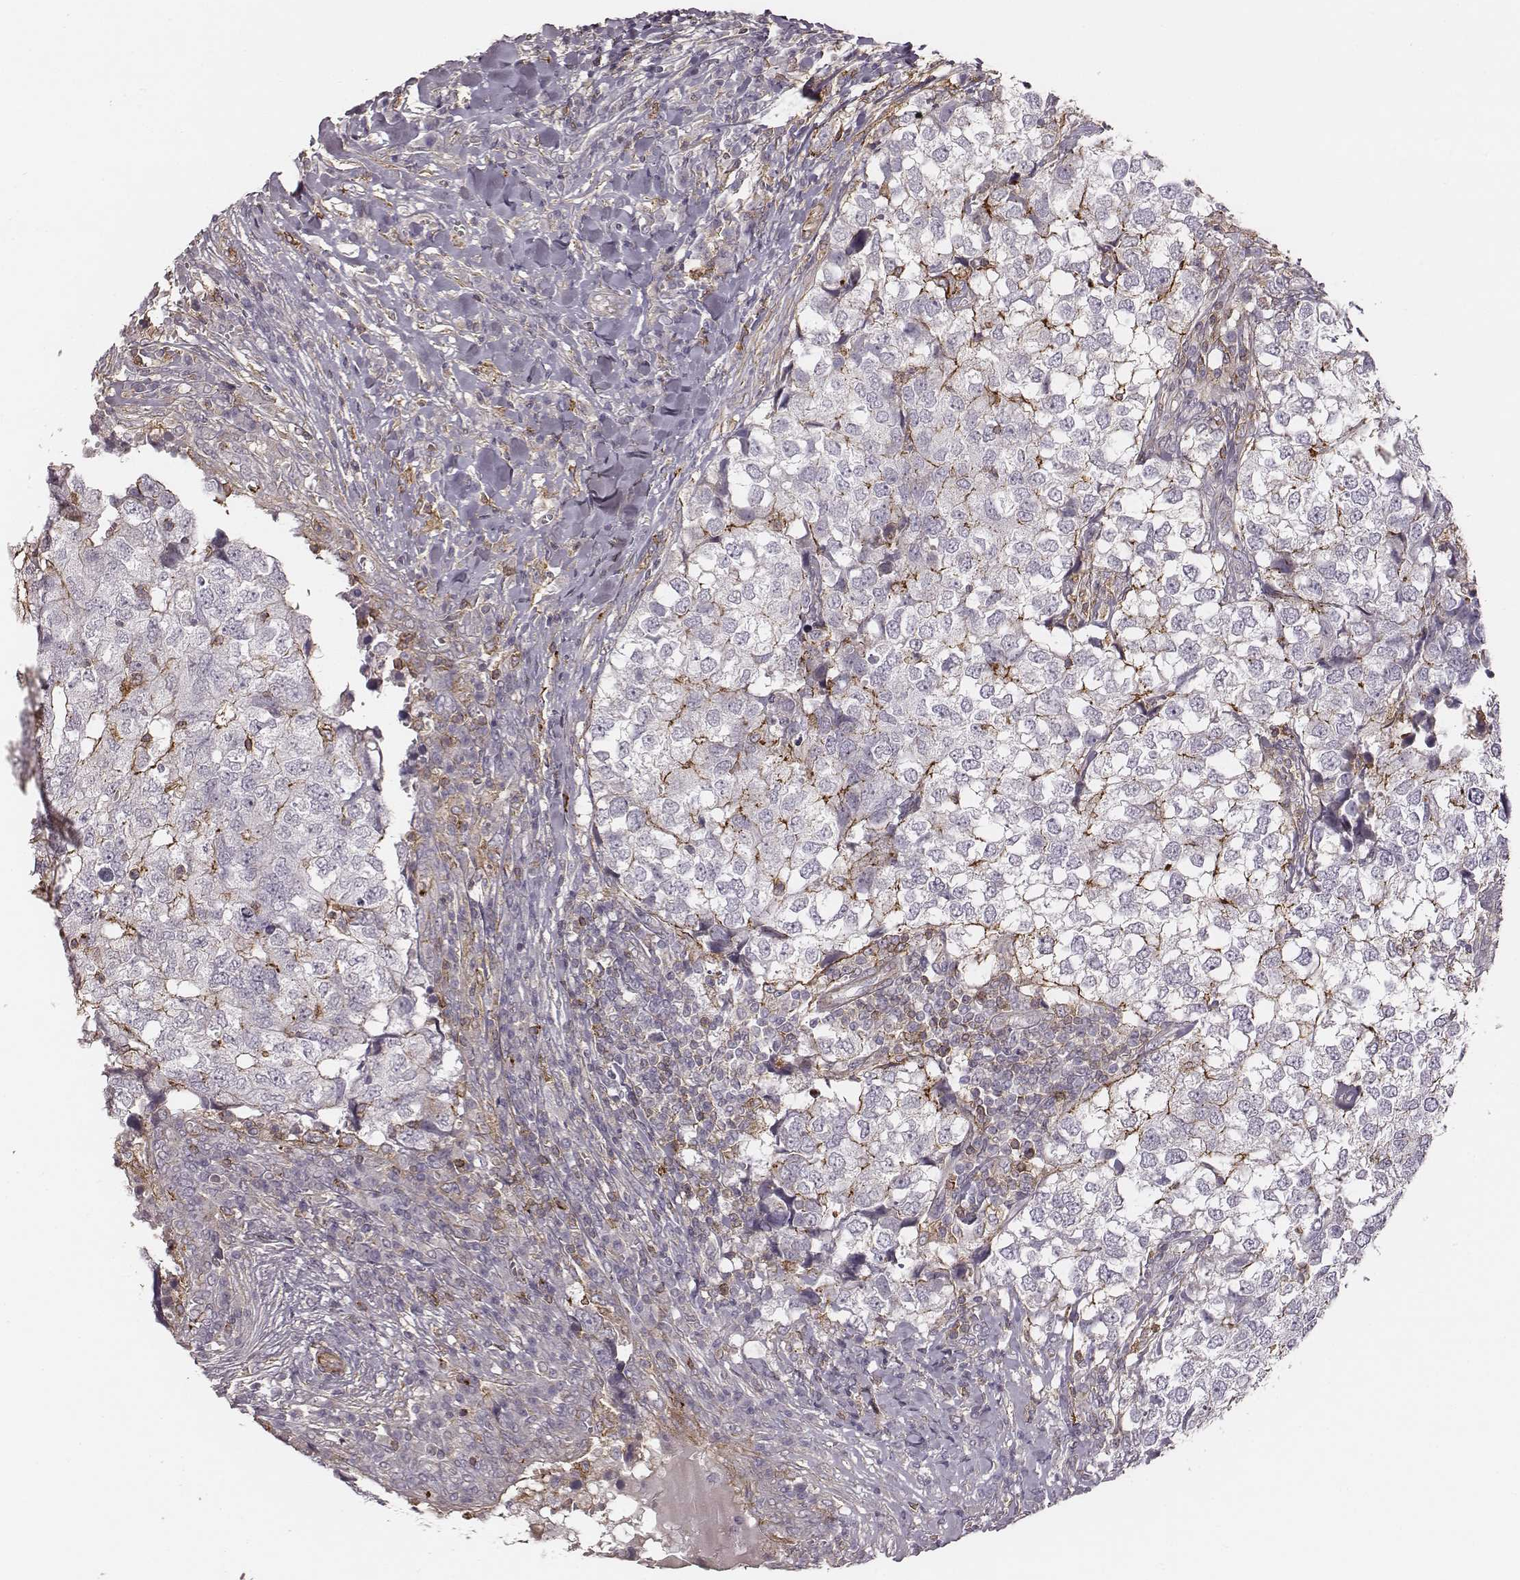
{"staining": {"intensity": "negative", "quantity": "none", "location": "none"}, "tissue": "breast cancer", "cell_type": "Tumor cells", "image_type": "cancer", "snomed": [{"axis": "morphology", "description": "Duct carcinoma"}, {"axis": "topography", "description": "Breast"}], "caption": "Breast cancer (invasive ductal carcinoma) stained for a protein using immunohistochemistry reveals no staining tumor cells.", "gene": "ZYX", "patient": {"sex": "female", "age": 30}}